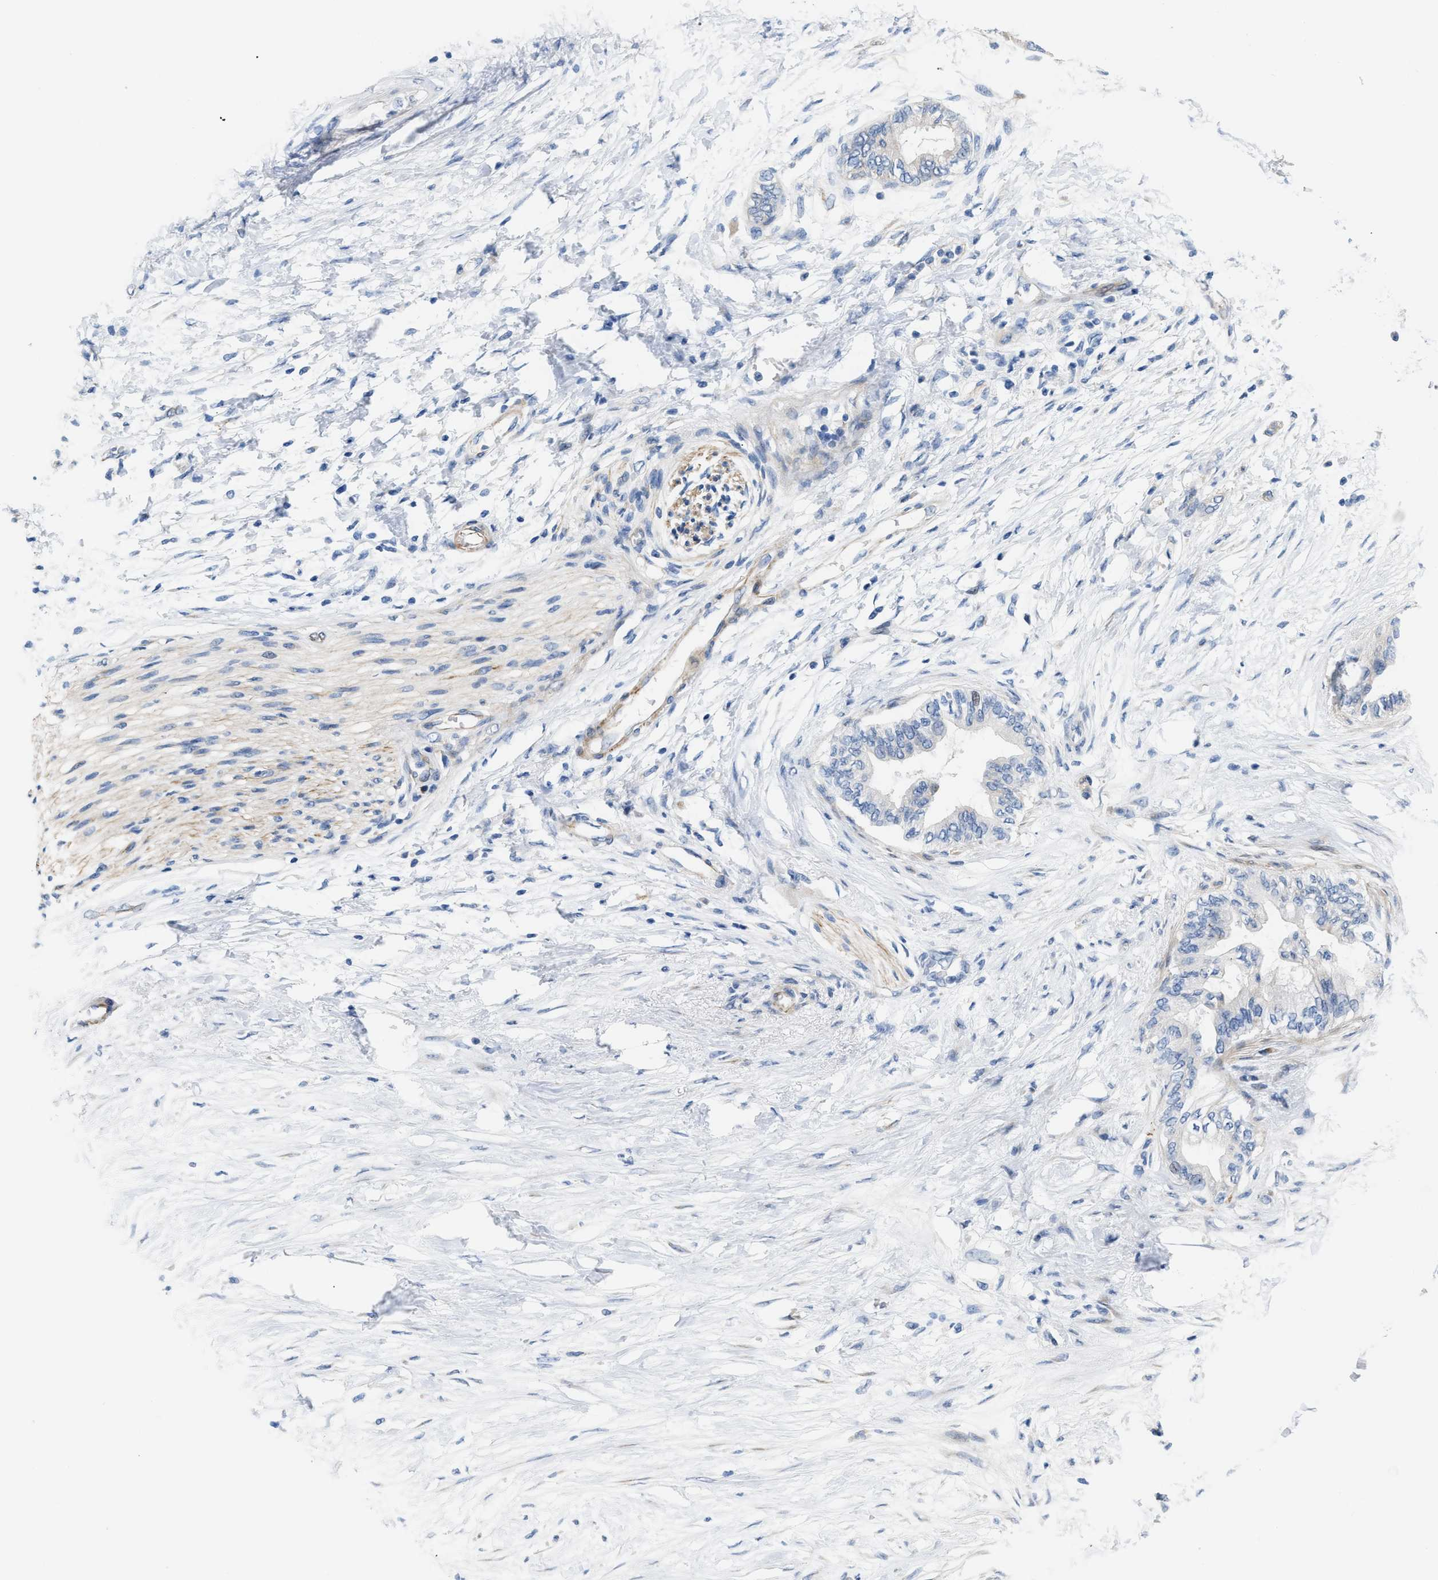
{"staining": {"intensity": "negative", "quantity": "none", "location": "none"}, "tissue": "pancreatic cancer", "cell_type": "Tumor cells", "image_type": "cancer", "snomed": [{"axis": "morphology", "description": "Normal tissue, NOS"}, {"axis": "morphology", "description": "Adenocarcinoma, NOS"}, {"axis": "topography", "description": "Pancreas"}, {"axis": "topography", "description": "Duodenum"}], "caption": "DAB immunohistochemical staining of human pancreatic cancer (adenocarcinoma) demonstrates no significant positivity in tumor cells.", "gene": "TFPI", "patient": {"sex": "female", "age": 60}}